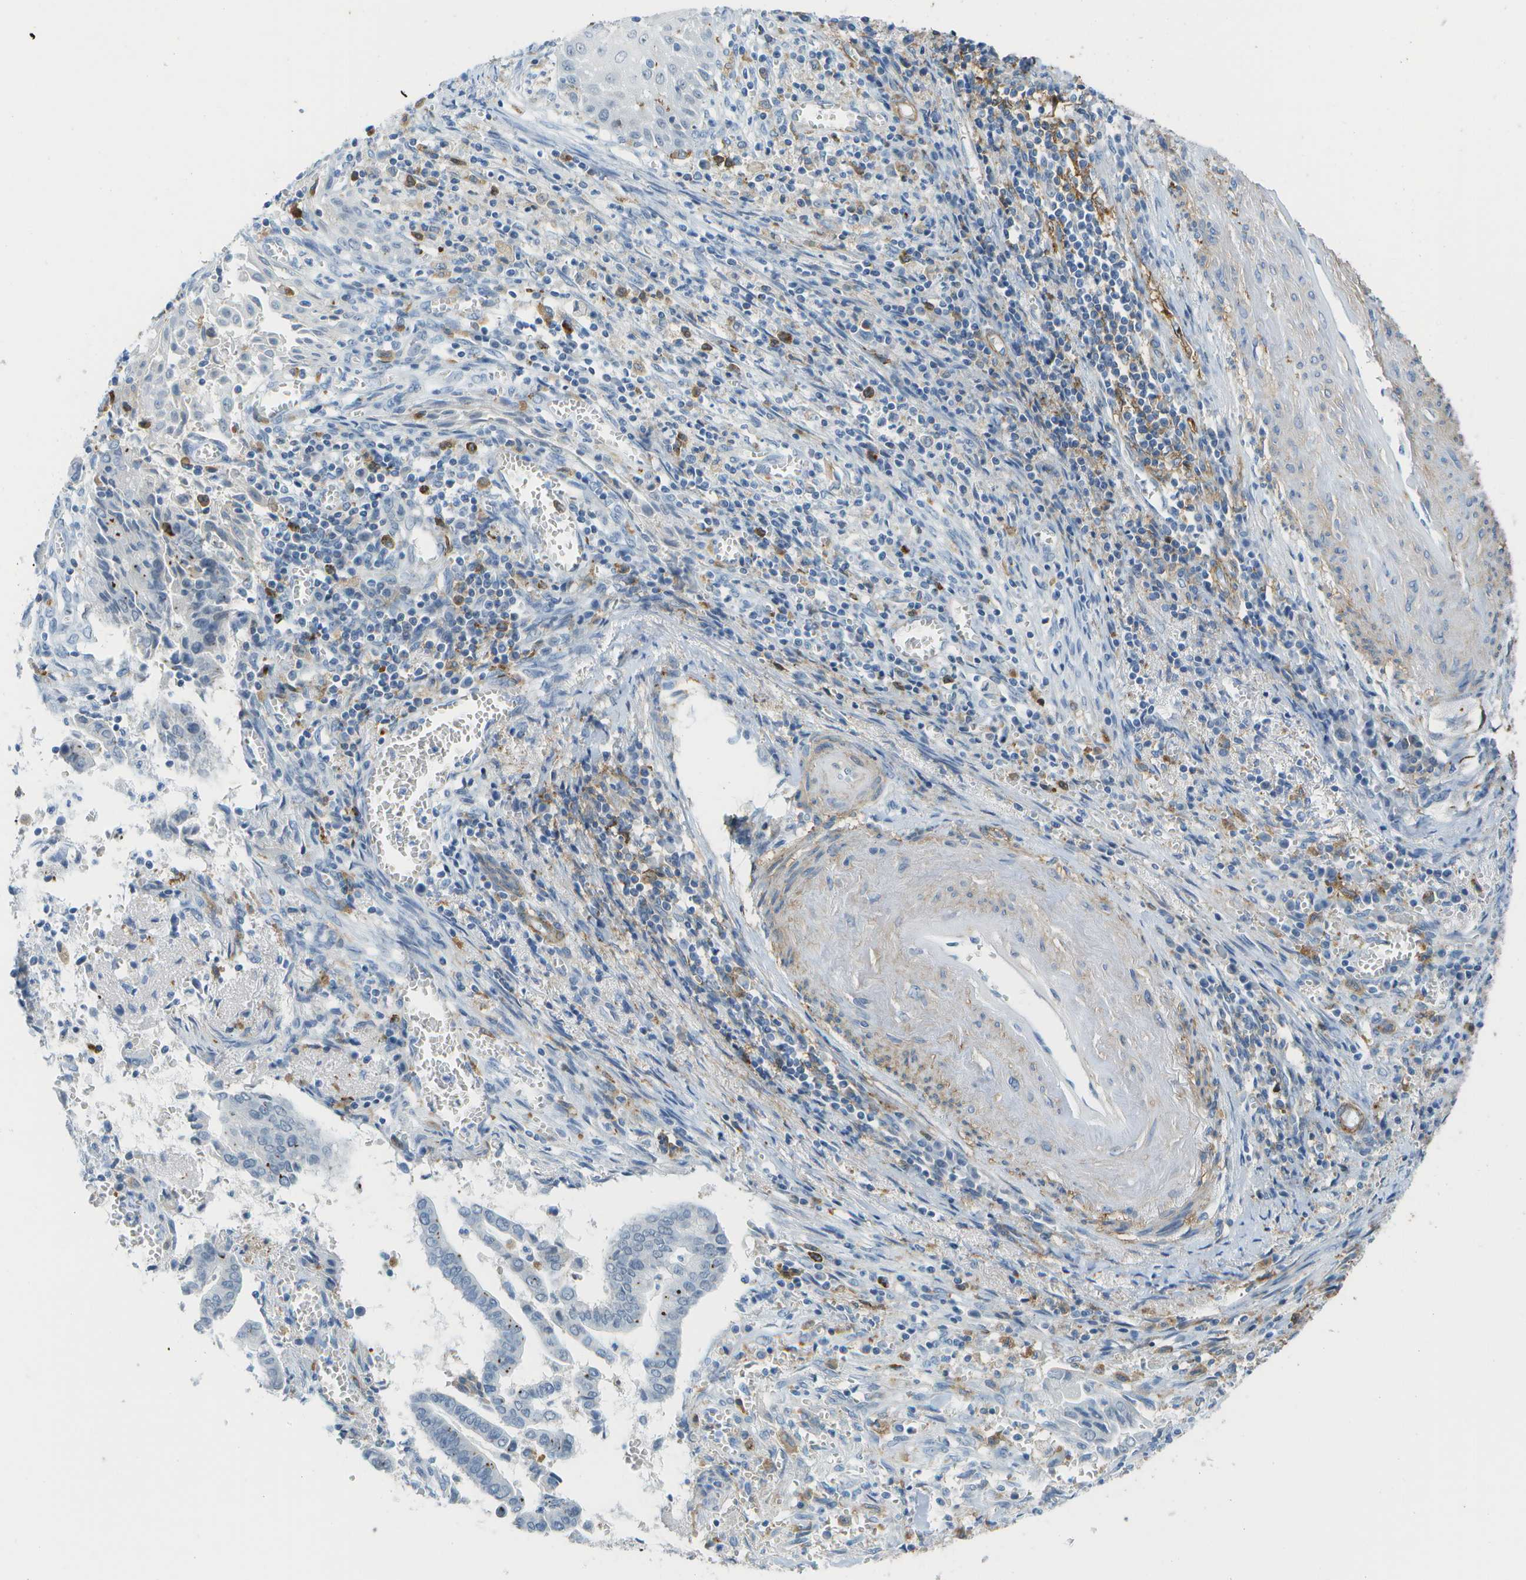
{"staining": {"intensity": "negative", "quantity": "none", "location": "none"}, "tissue": "cervical cancer", "cell_type": "Tumor cells", "image_type": "cancer", "snomed": [{"axis": "morphology", "description": "Adenocarcinoma, NOS"}, {"axis": "topography", "description": "Cervix"}], "caption": "Histopathology image shows no protein staining in tumor cells of adenocarcinoma (cervical) tissue.", "gene": "ZBTB43", "patient": {"sex": "female", "age": 44}}